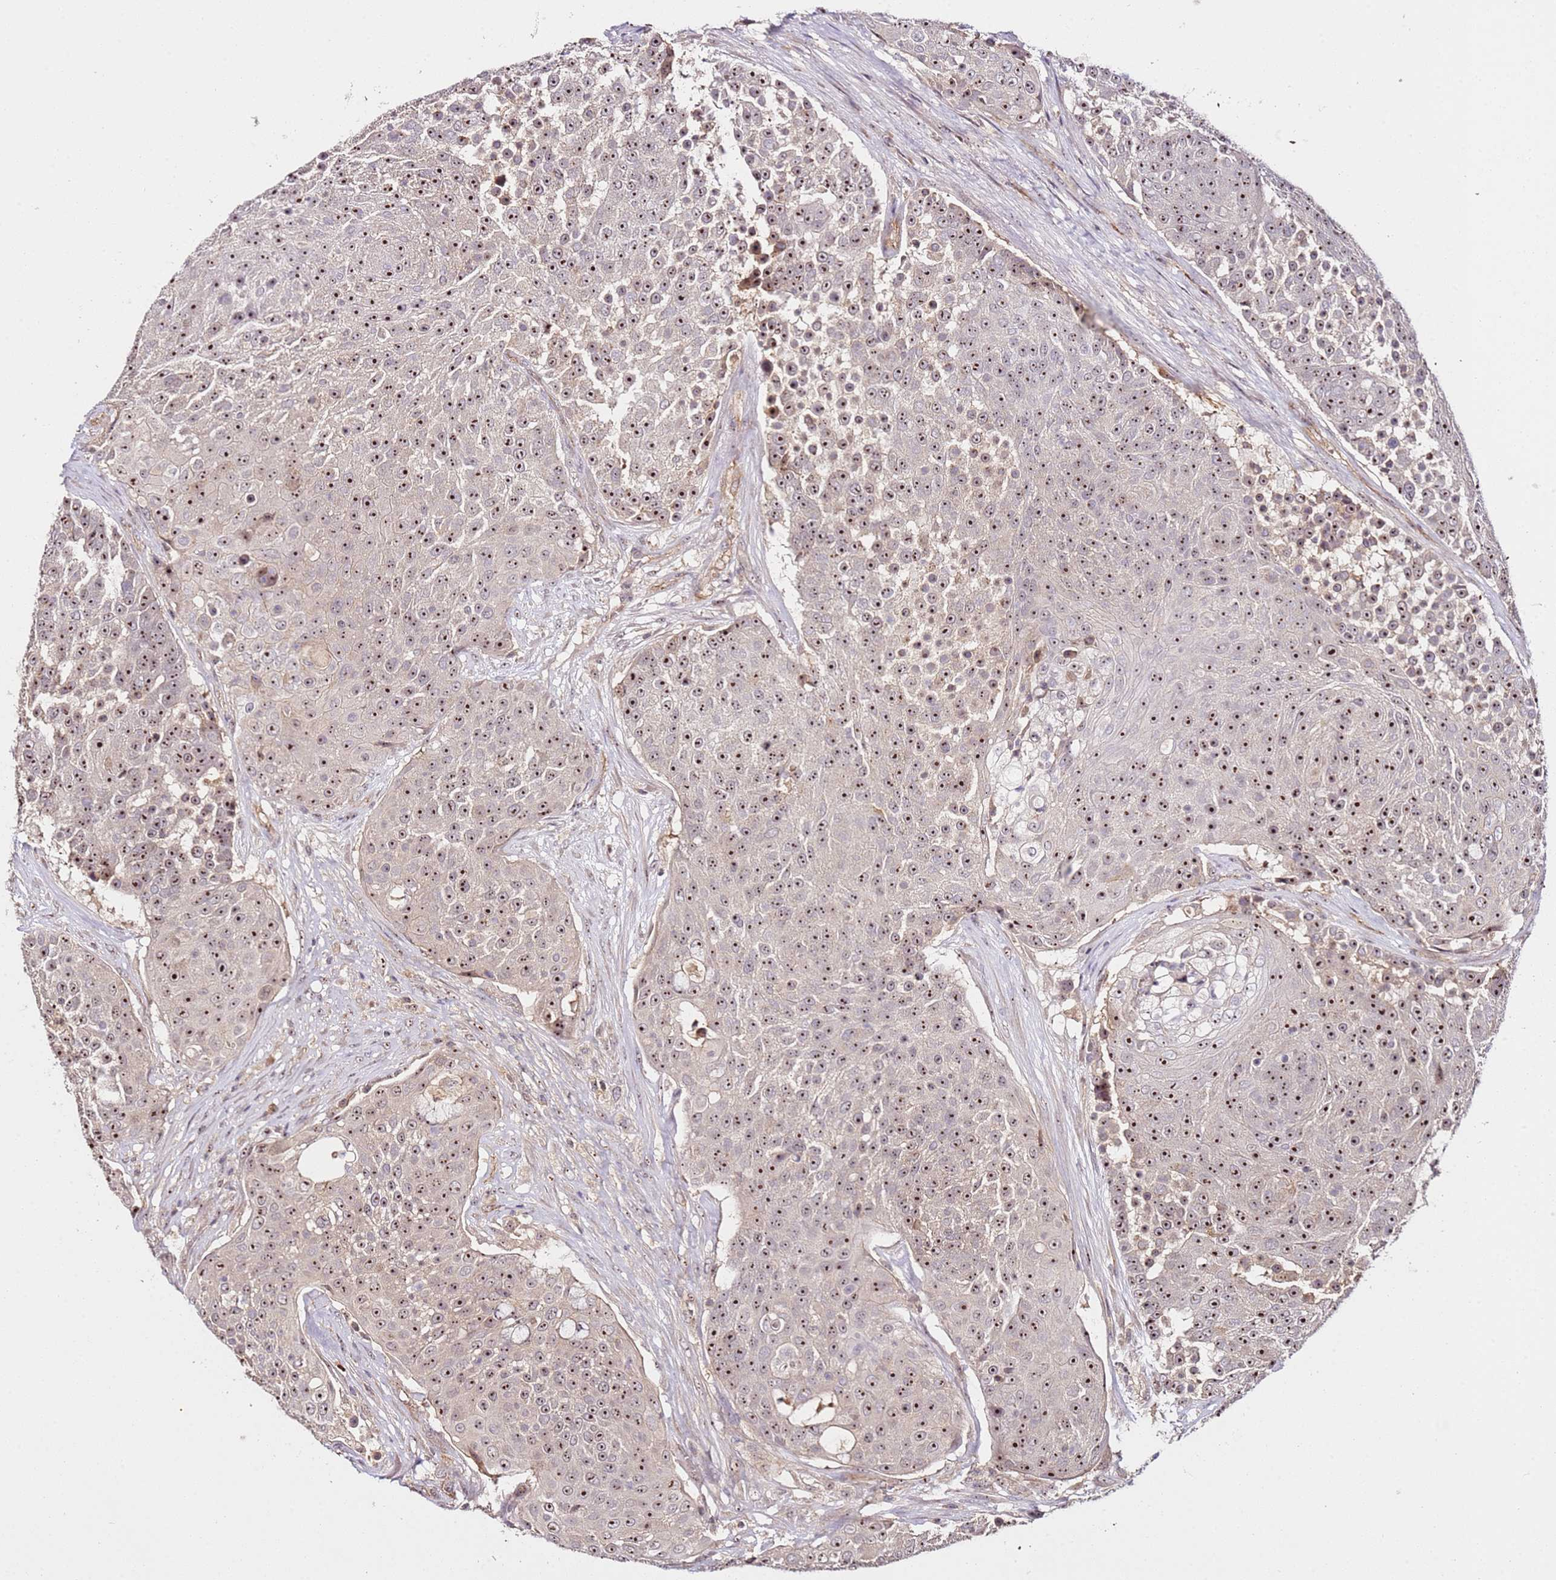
{"staining": {"intensity": "strong", "quantity": ">75%", "location": "nuclear"}, "tissue": "urothelial cancer", "cell_type": "Tumor cells", "image_type": "cancer", "snomed": [{"axis": "morphology", "description": "Urothelial carcinoma, High grade"}, {"axis": "topography", "description": "Urinary bladder"}], "caption": "IHC image of neoplastic tissue: human urothelial cancer stained using immunohistochemistry exhibits high levels of strong protein expression localized specifically in the nuclear of tumor cells, appearing as a nuclear brown color.", "gene": "DDX27", "patient": {"sex": "female", "age": 63}}